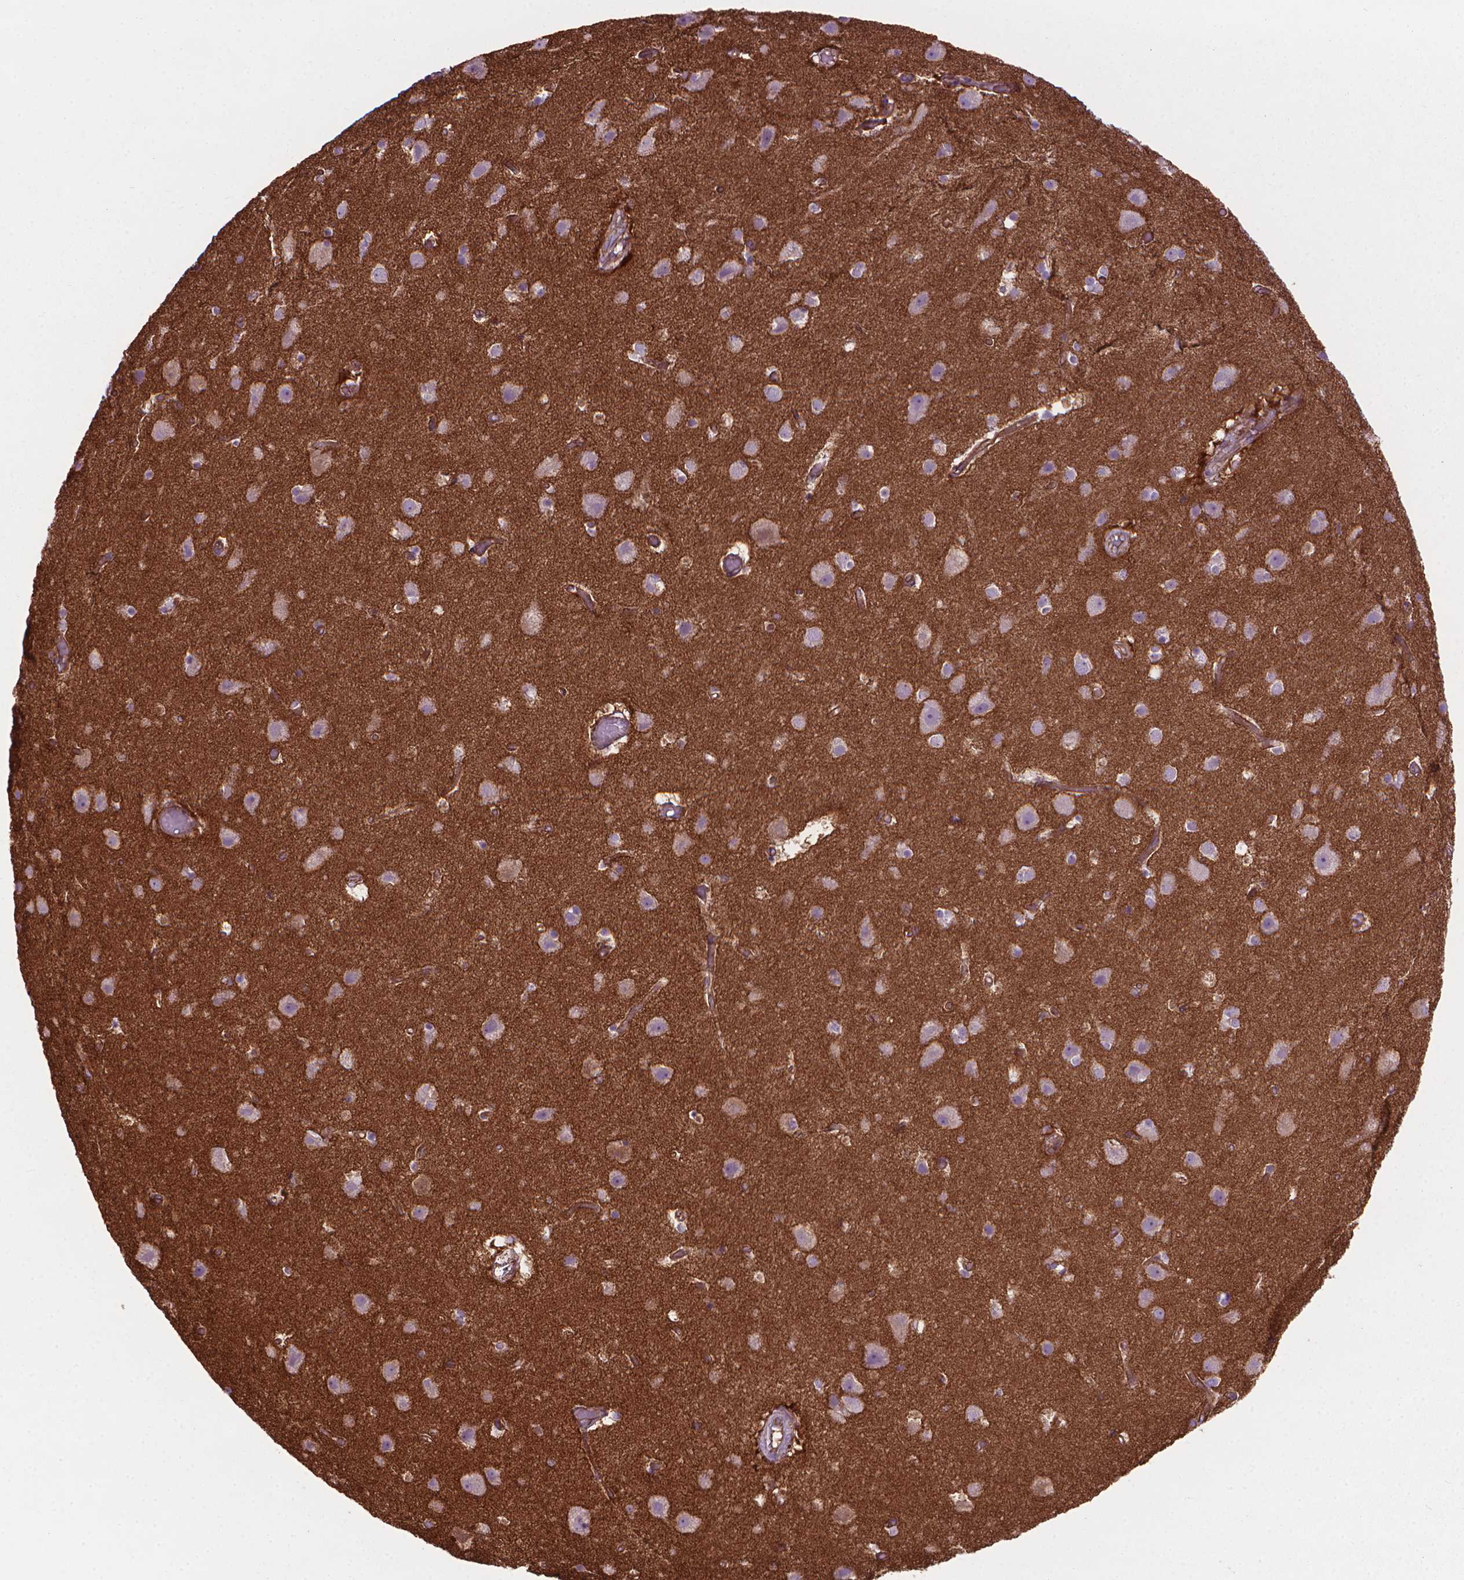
{"staining": {"intensity": "negative", "quantity": "none", "location": "none"}, "tissue": "cerebral cortex", "cell_type": "Endothelial cells", "image_type": "normal", "snomed": [{"axis": "morphology", "description": "Normal tissue, NOS"}, {"axis": "topography", "description": "Cerebral cortex"}], "caption": "High power microscopy photomicrograph of an immunohistochemistry photomicrograph of benign cerebral cortex, revealing no significant expression in endothelial cells.", "gene": "TENT5A", "patient": {"sex": "female", "age": 52}}